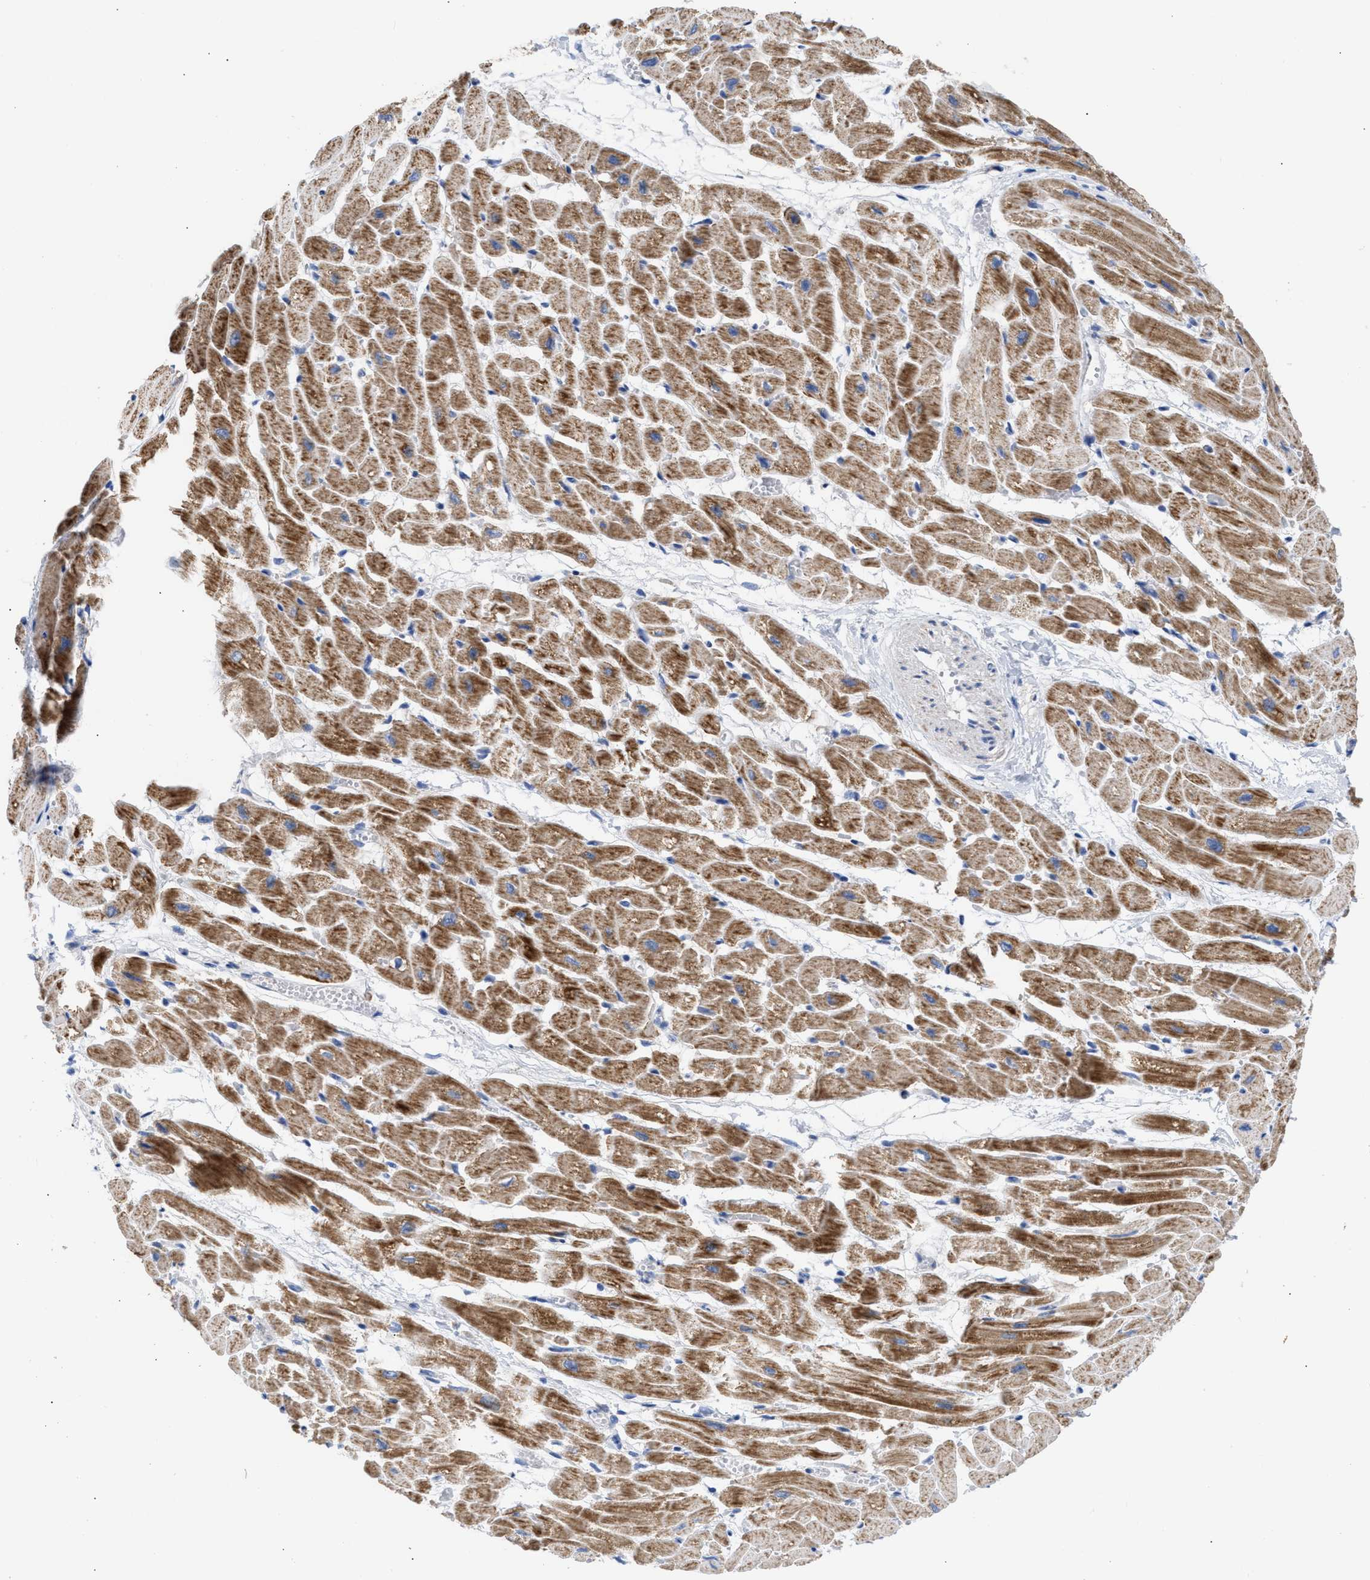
{"staining": {"intensity": "moderate", "quantity": ">75%", "location": "cytoplasmic/membranous"}, "tissue": "heart muscle", "cell_type": "Cardiomyocytes", "image_type": "normal", "snomed": [{"axis": "morphology", "description": "Normal tissue, NOS"}, {"axis": "topography", "description": "Heart"}], "caption": "IHC photomicrograph of unremarkable human heart muscle stained for a protein (brown), which reveals medium levels of moderate cytoplasmic/membranous positivity in about >75% of cardiomyocytes.", "gene": "ACOT13", "patient": {"sex": "male", "age": 45}}